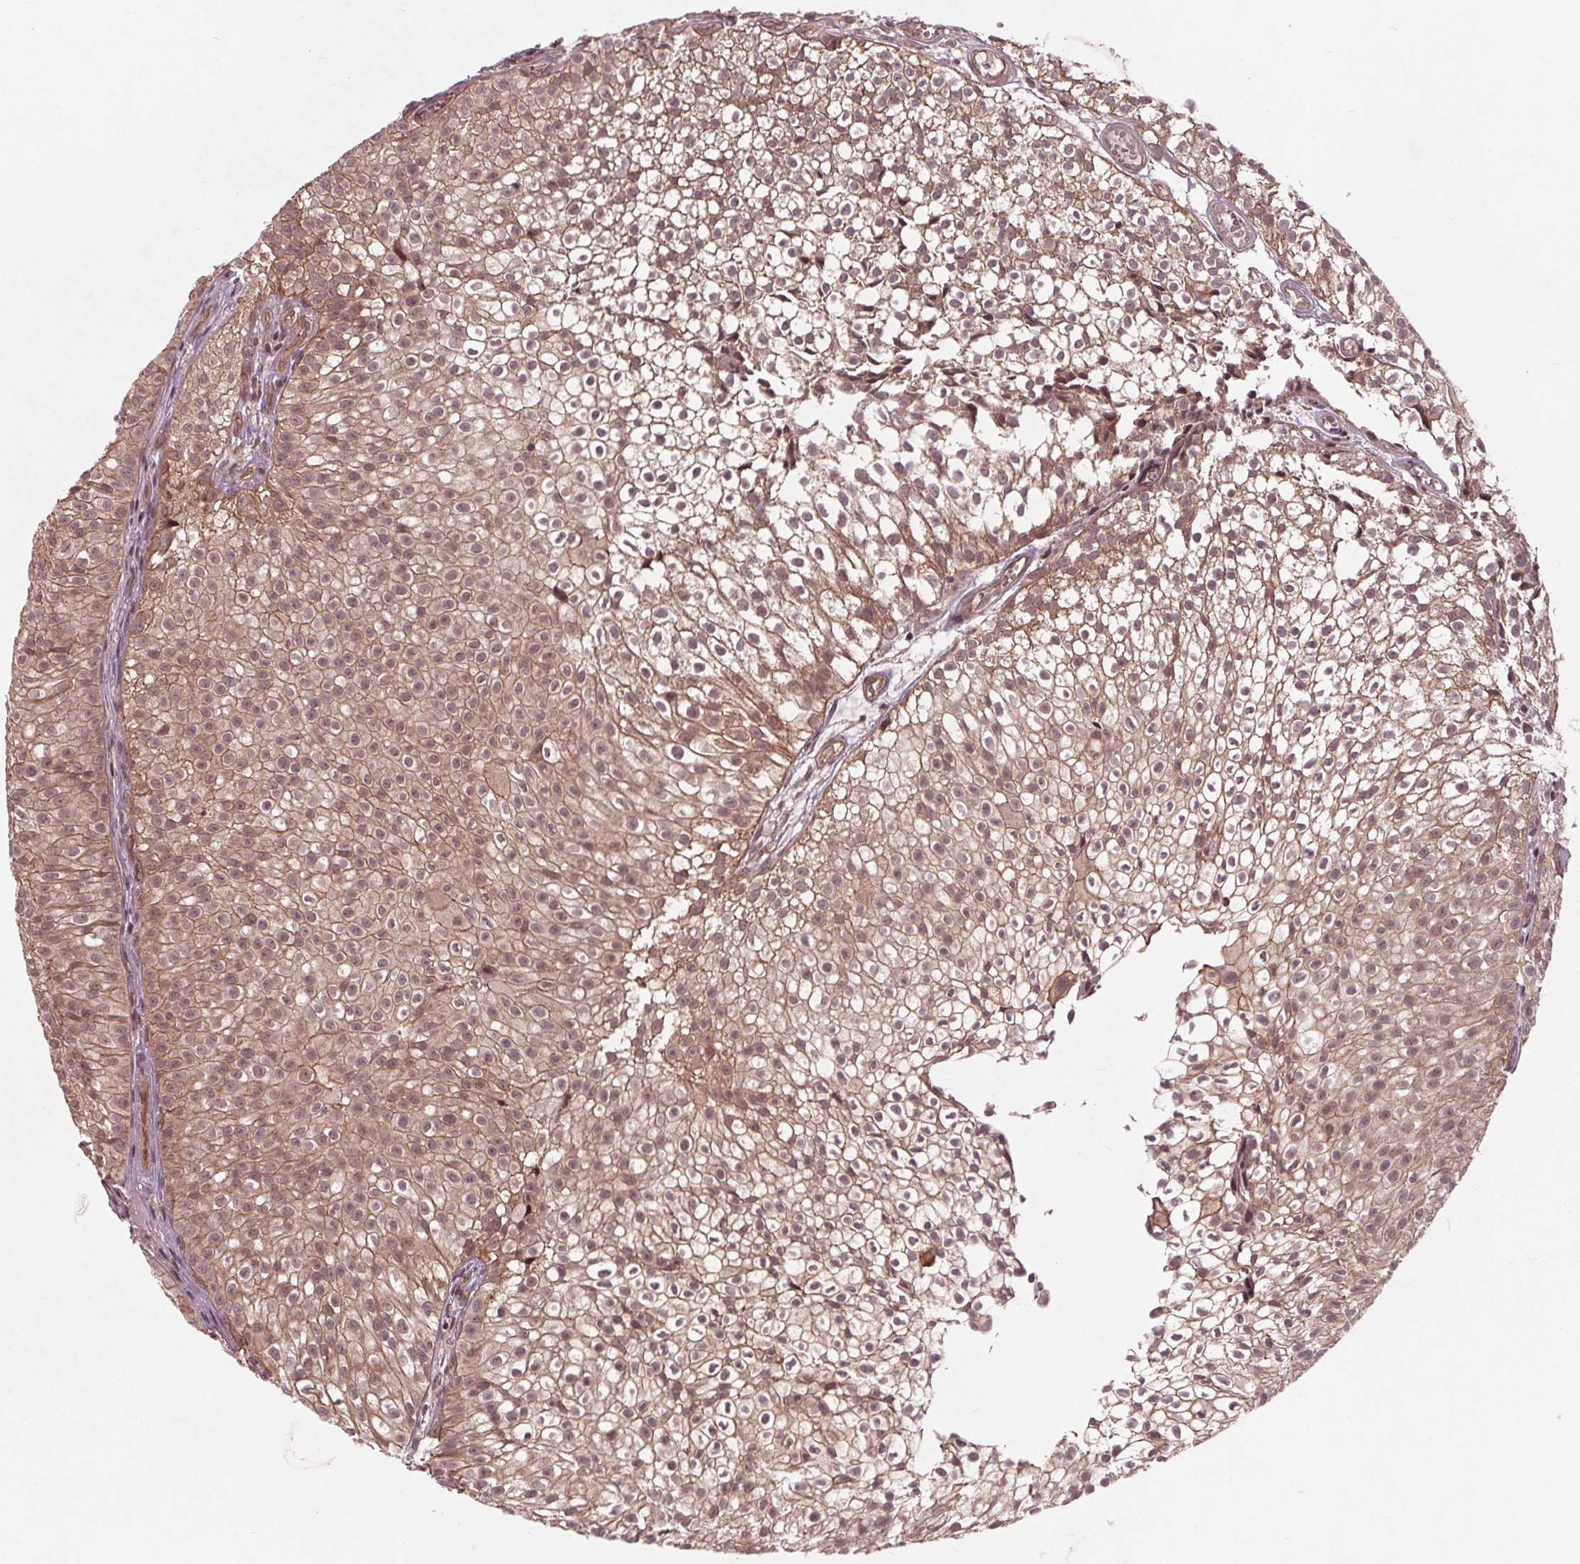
{"staining": {"intensity": "weak", "quantity": ">75%", "location": "cytoplasmic/membranous,nuclear"}, "tissue": "urothelial cancer", "cell_type": "Tumor cells", "image_type": "cancer", "snomed": [{"axis": "morphology", "description": "Urothelial carcinoma, Low grade"}, {"axis": "topography", "description": "Urinary bladder"}], "caption": "A histopathology image of human urothelial cancer stained for a protein shows weak cytoplasmic/membranous and nuclear brown staining in tumor cells. The staining was performed using DAB (3,3'-diaminobenzidine) to visualize the protein expression in brown, while the nuclei were stained in blue with hematoxylin (Magnification: 20x).", "gene": "BTBD1", "patient": {"sex": "male", "age": 70}}